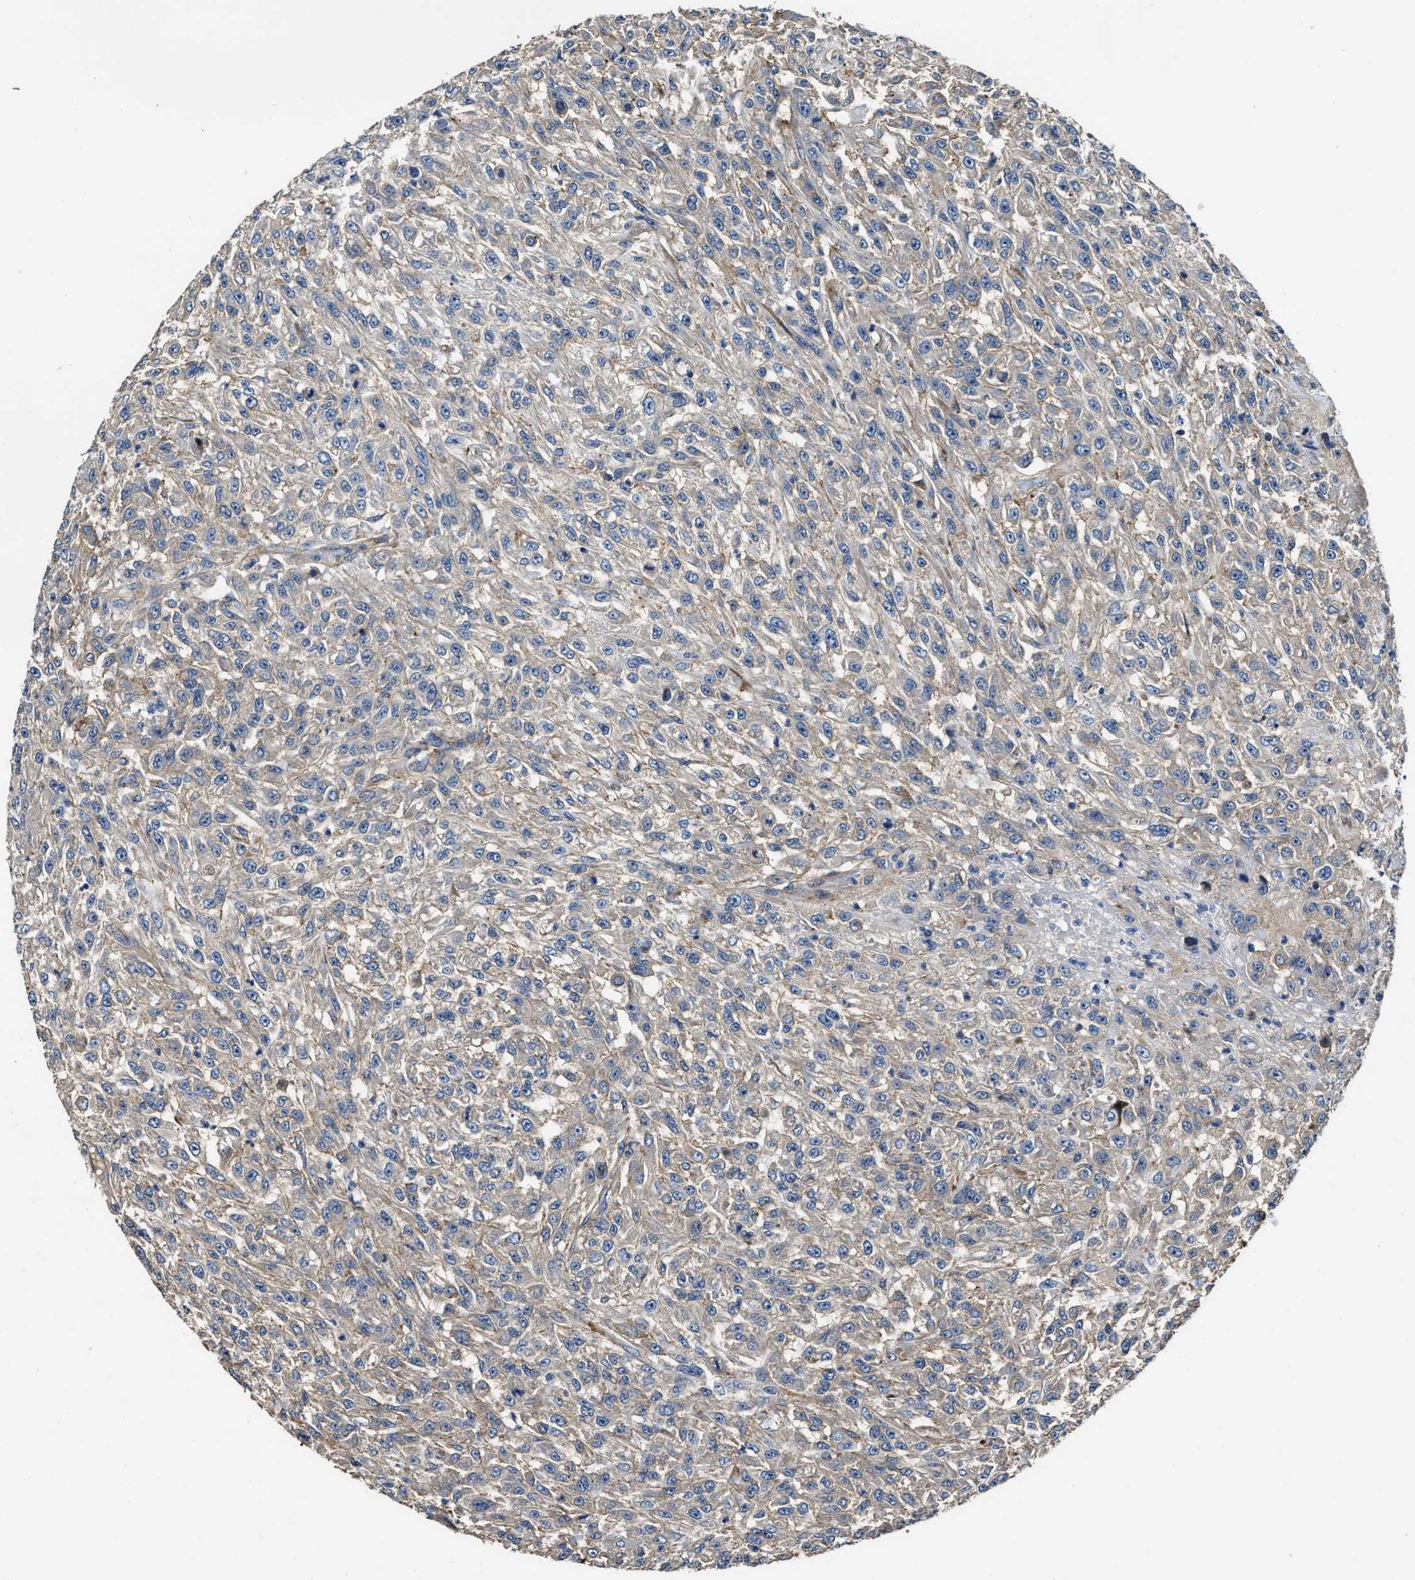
{"staining": {"intensity": "negative", "quantity": "none", "location": "none"}, "tissue": "urothelial cancer", "cell_type": "Tumor cells", "image_type": "cancer", "snomed": [{"axis": "morphology", "description": "Urothelial carcinoma, High grade"}, {"axis": "topography", "description": "Urinary bladder"}], "caption": "Protein analysis of urothelial cancer exhibits no significant expression in tumor cells.", "gene": "PTAR1", "patient": {"sex": "male", "age": 46}}